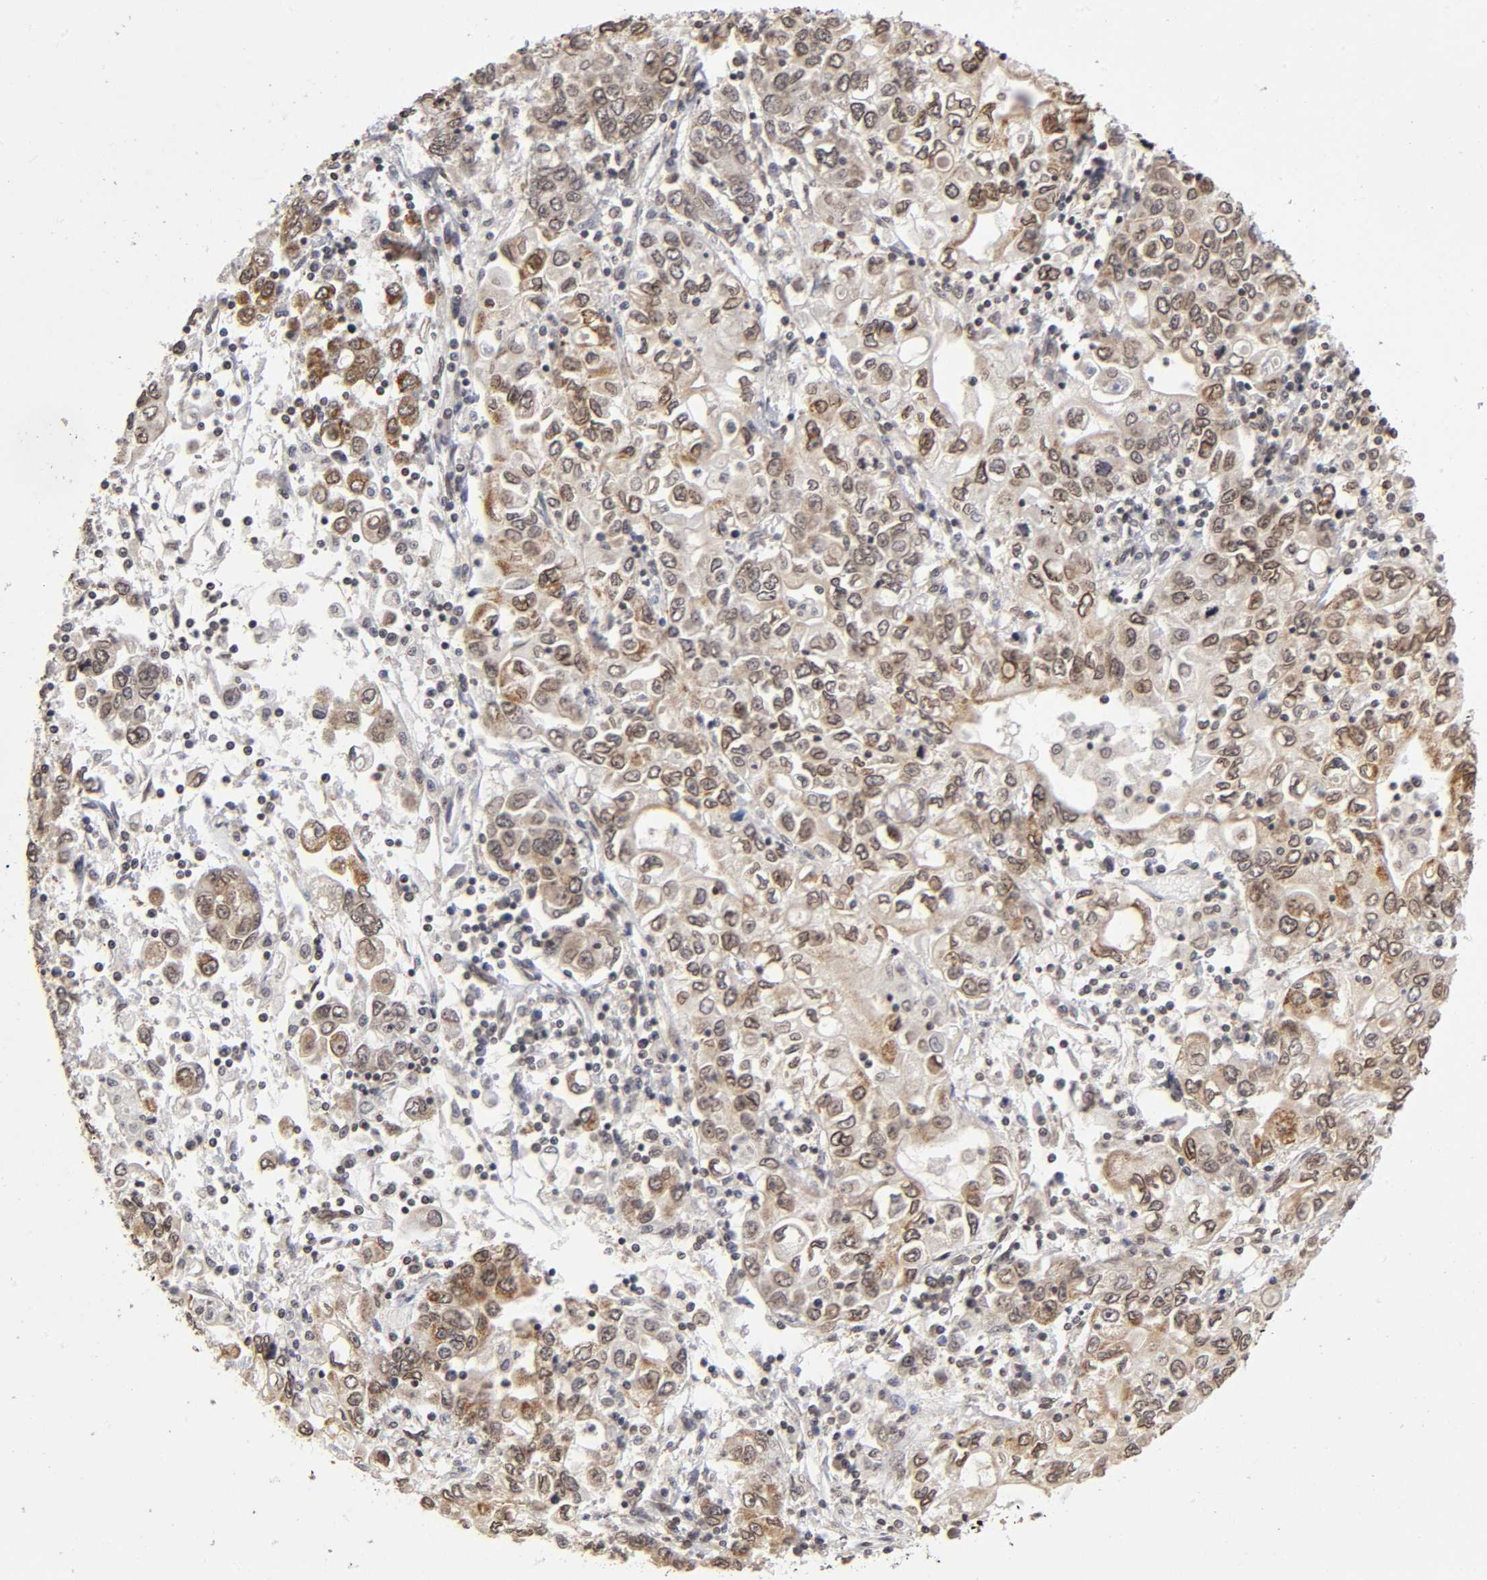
{"staining": {"intensity": "weak", "quantity": ">75%", "location": "cytoplasmic/membranous,nuclear"}, "tissue": "stomach cancer", "cell_type": "Tumor cells", "image_type": "cancer", "snomed": [{"axis": "morphology", "description": "Adenocarcinoma, NOS"}, {"axis": "topography", "description": "Stomach, lower"}], "caption": "Brown immunohistochemical staining in adenocarcinoma (stomach) demonstrates weak cytoplasmic/membranous and nuclear positivity in approximately >75% of tumor cells.", "gene": "MLLT6", "patient": {"sex": "female", "age": 72}}